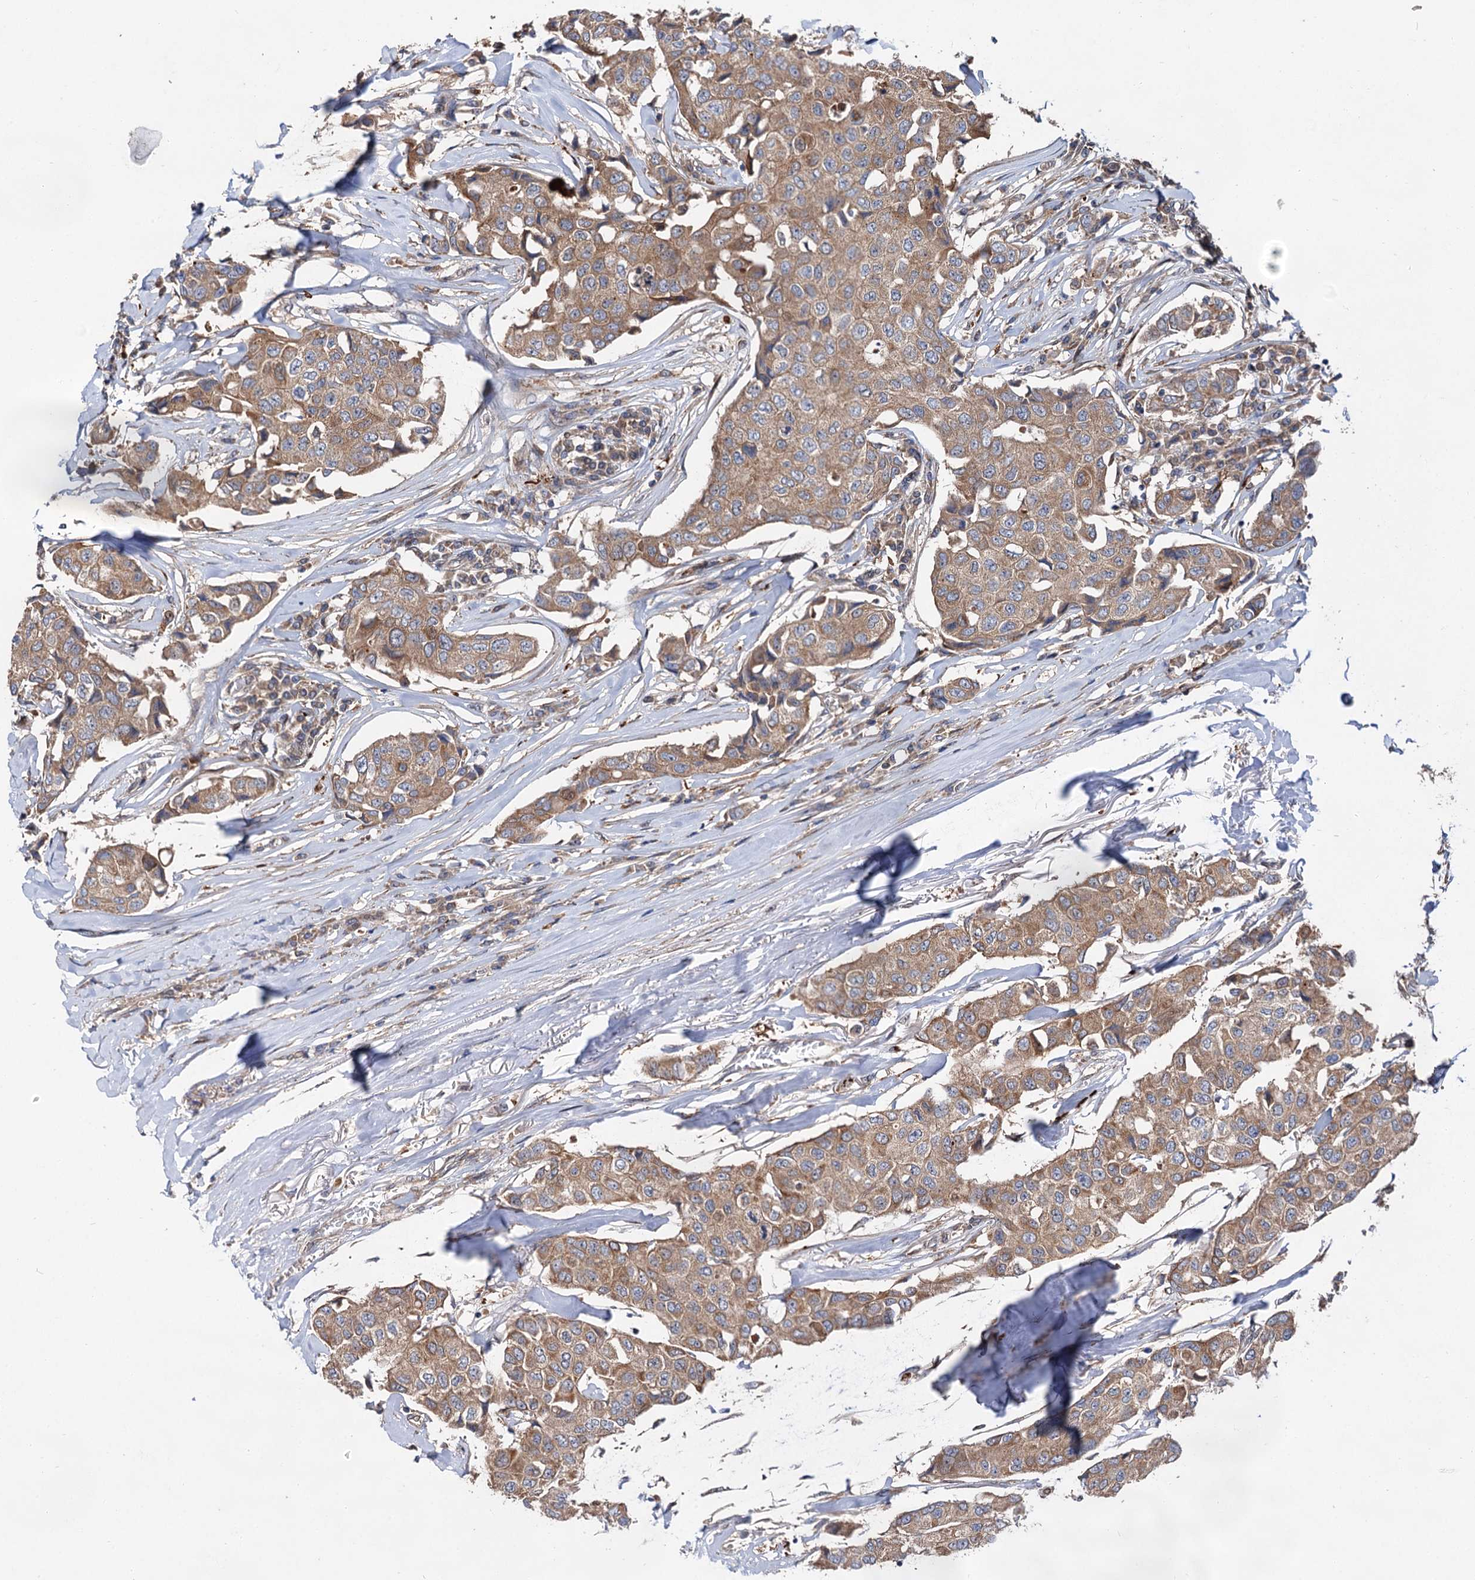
{"staining": {"intensity": "moderate", "quantity": ">75%", "location": "cytoplasmic/membranous"}, "tissue": "breast cancer", "cell_type": "Tumor cells", "image_type": "cancer", "snomed": [{"axis": "morphology", "description": "Duct carcinoma"}, {"axis": "topography", "description": "Breast"}], "caption": "The image demonstrates a brown stain indicating the presence of a protein in the cytoplasmic/membranous of tumor cells in breast cancer.", "gene": "NAA25", "patient": {"sex": "female", "age": 80}}